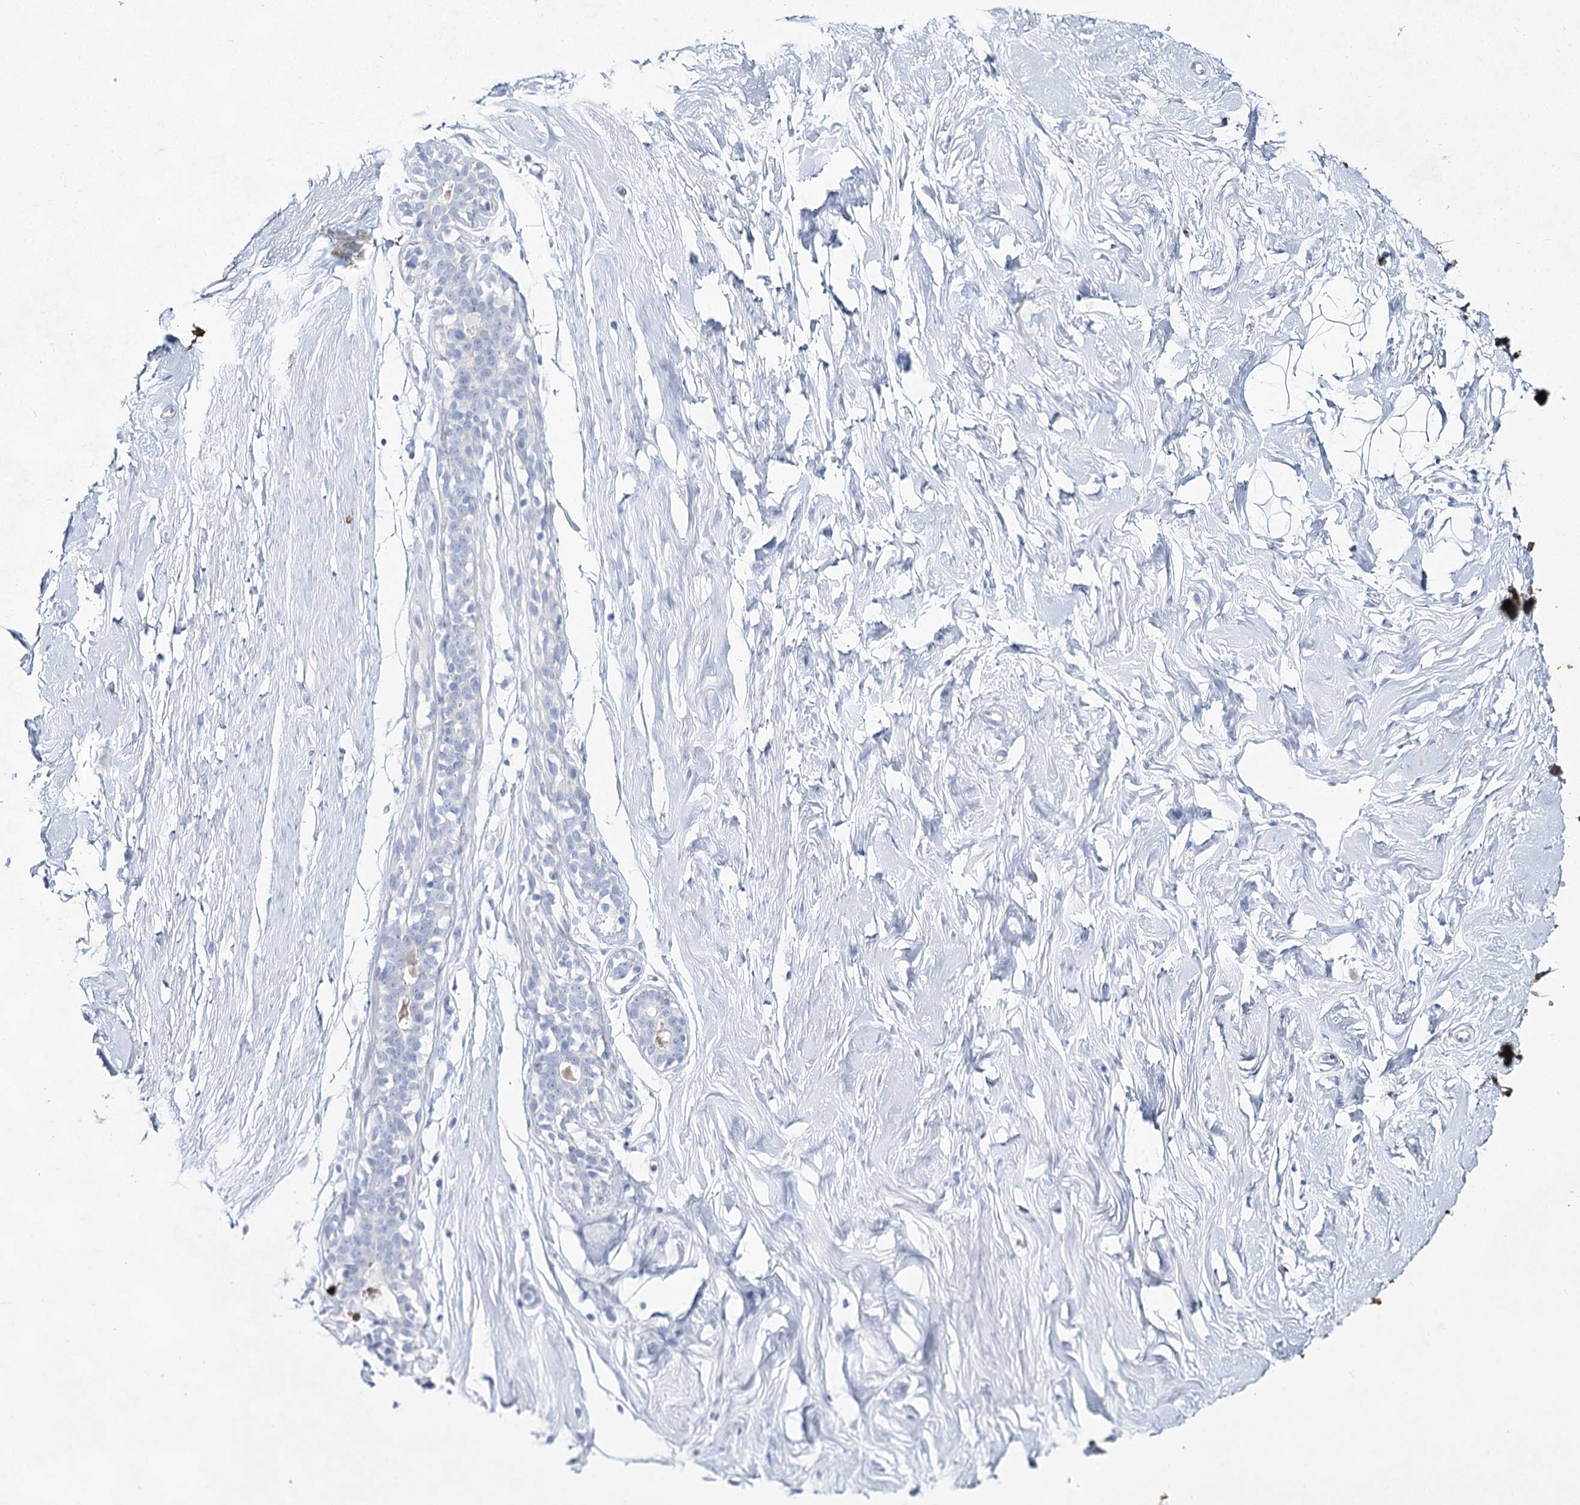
{"staining": {"intensity": "negative", "quantity": "none", "location": "none"}, "tissue": "breast", "cell_type": "Adipocytes", "image_type": "normal", "snomed": [{"axis": "morphology", "description": "Normal tissue, NOS"}, {"axis": "morphology", "description": "Adenoma, NOS"}, {"axis": "topography", "description": "Breast"}], "caption": "The photomicrograph exhibits no significant positivity in adipocytes of breast.", "gene": "SLC17A2", "patient": {"sex": "female", "age": 23}}